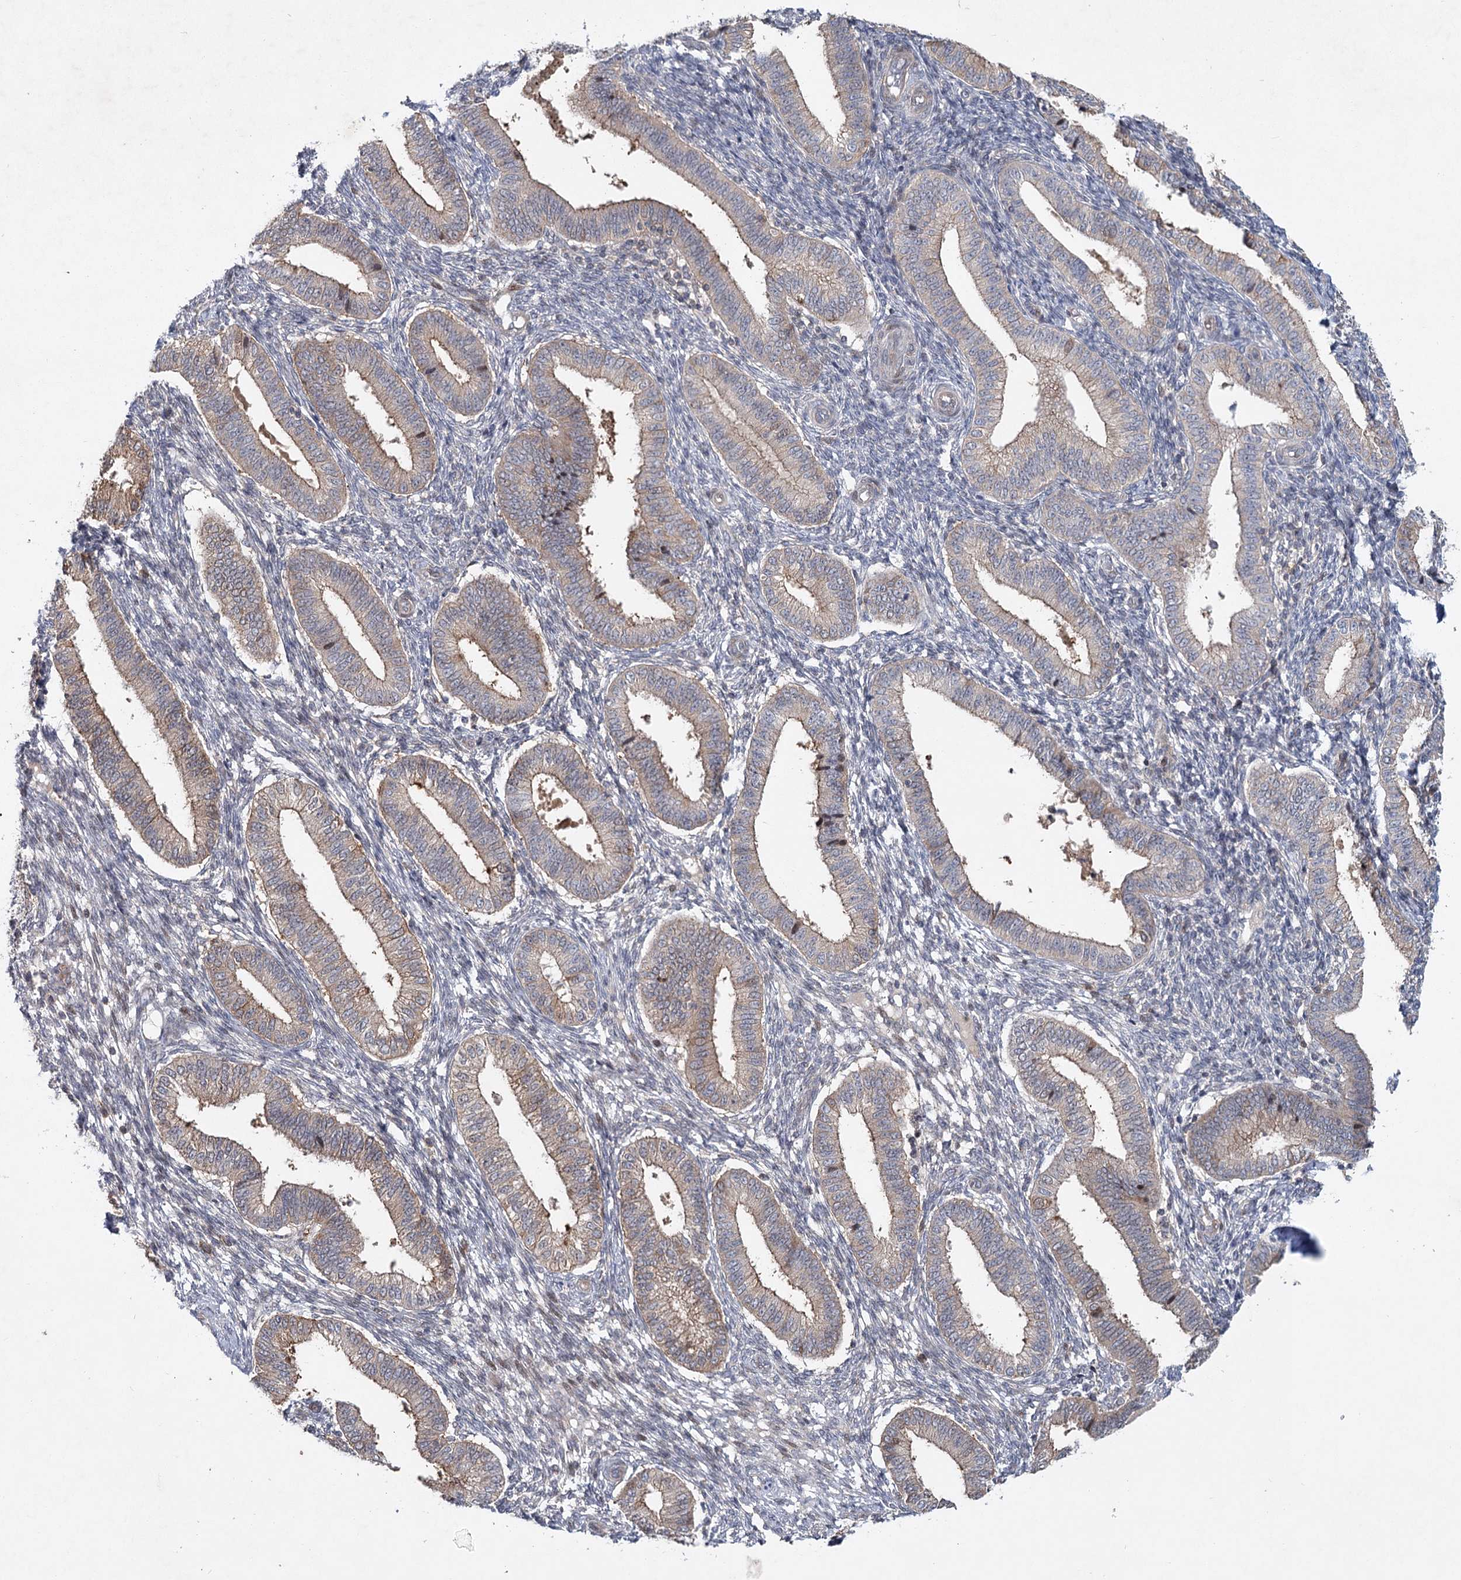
{"staining": {"intensity": "negative", "quantity": "none", "location": "none"}, "tissue": "endometrium", "cell_type": "Cells in endometrial stroma", "image_type": "normal", "snomed": [{"axis": "morphology", "description": "Normal tissue, NOS"}, {"axis": "topography", "description": "Endometrium"}], "caption": "Endometrium stained for a protein using immunohistochemistry shows no positivity cells in endometrial stroma.", "gene": "MAP3K13", "patient": {"sex": "female", "age": 39}}